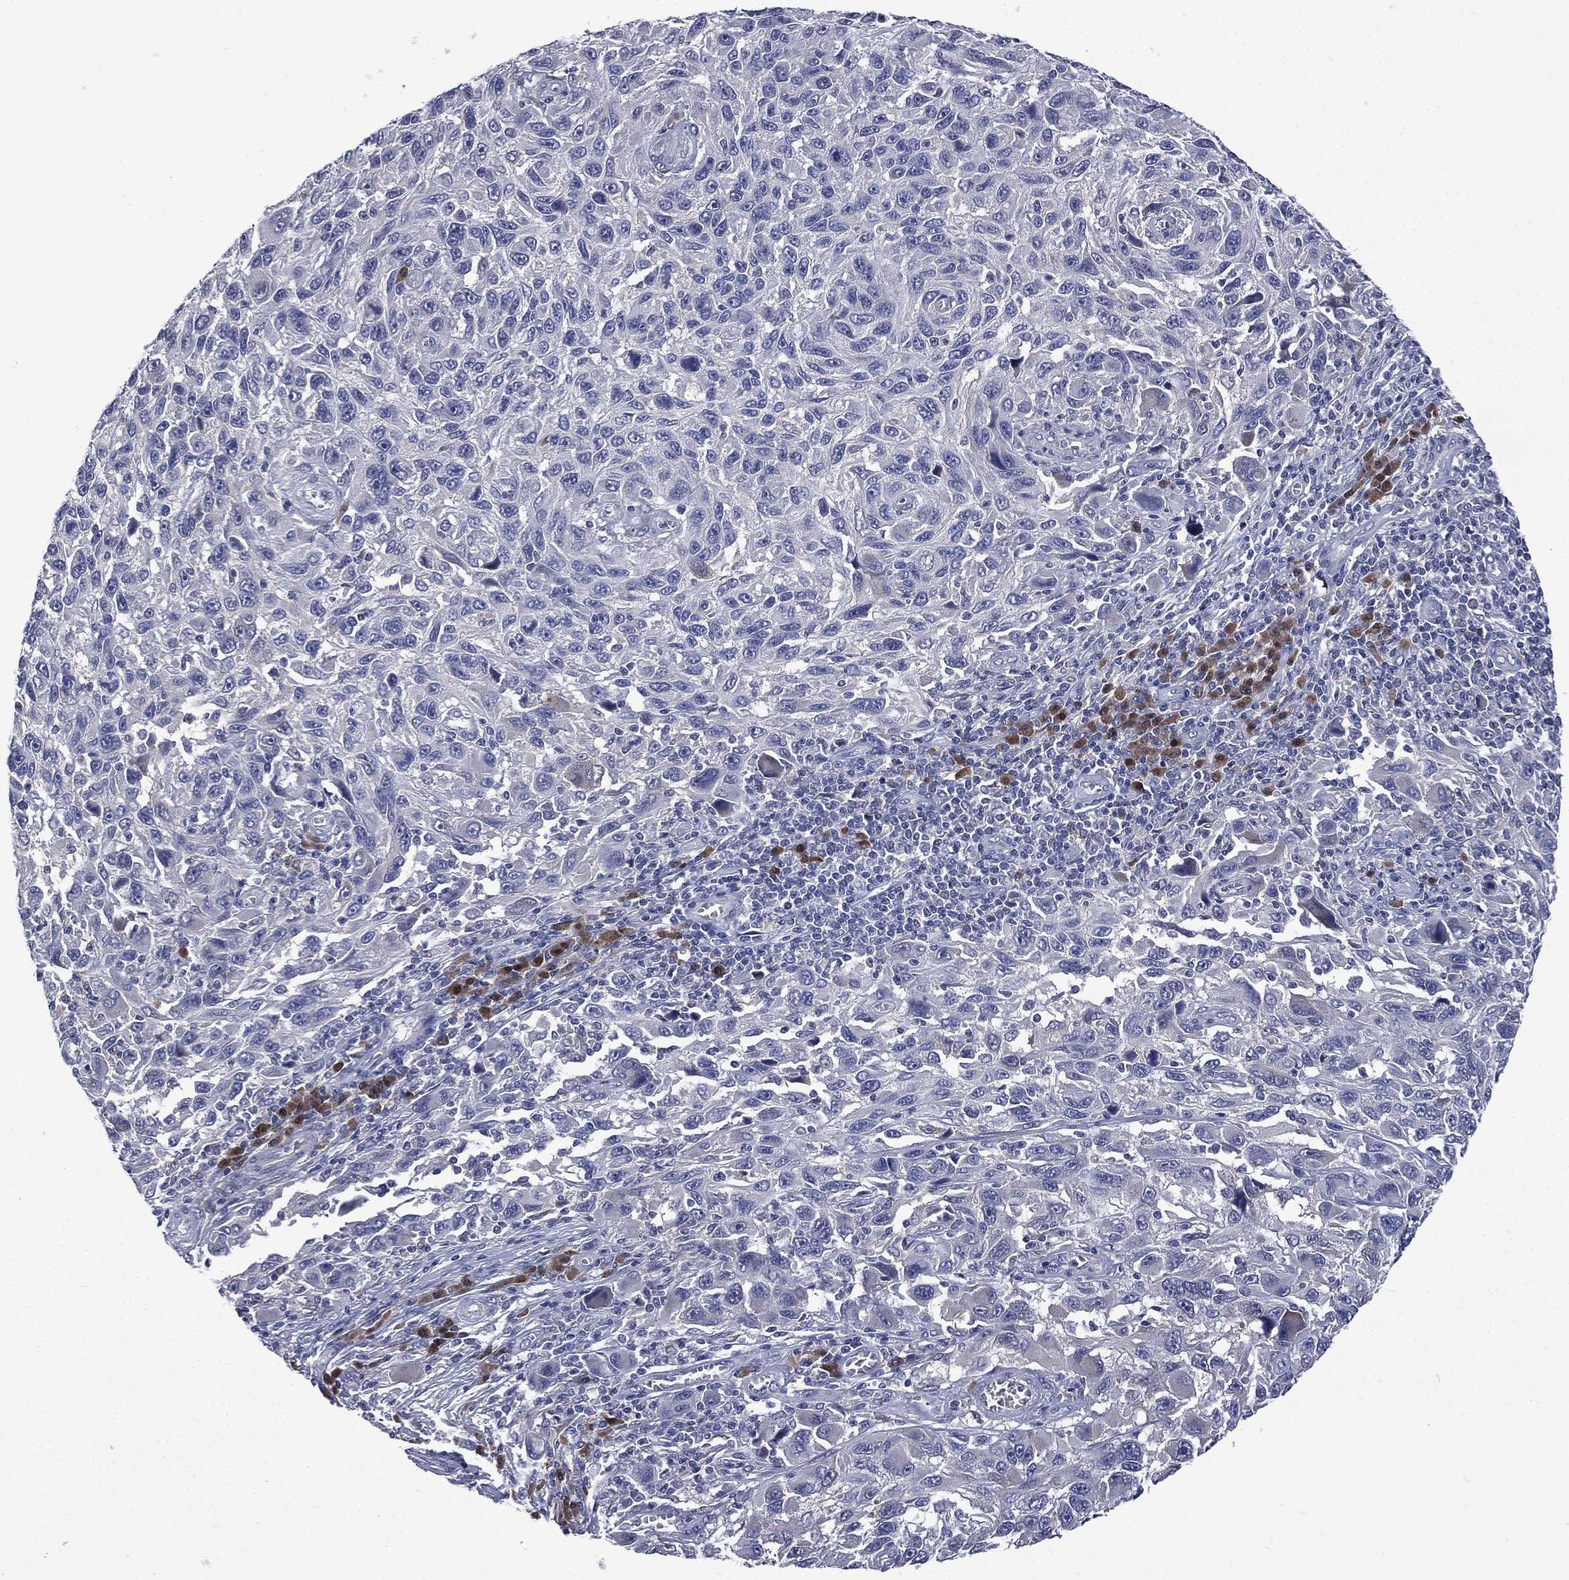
{"staining": {"intensity": "negative", "quantity": "none", "location": "none"}, "tissue": "melanoma", "cell_type": "Tumor cells", "image_type": "cancer", "snomed": [{"axis": "morphology", "description": "Malignant melanoma, NOS"}, {"axis": "topography", "description": "Skin"}], "caption": "Immunohistochemistry of human malignant melanoma shows no staining in tumor cells.", "gene": "CA12", "patient": {"sex": "male", "age": 53}}